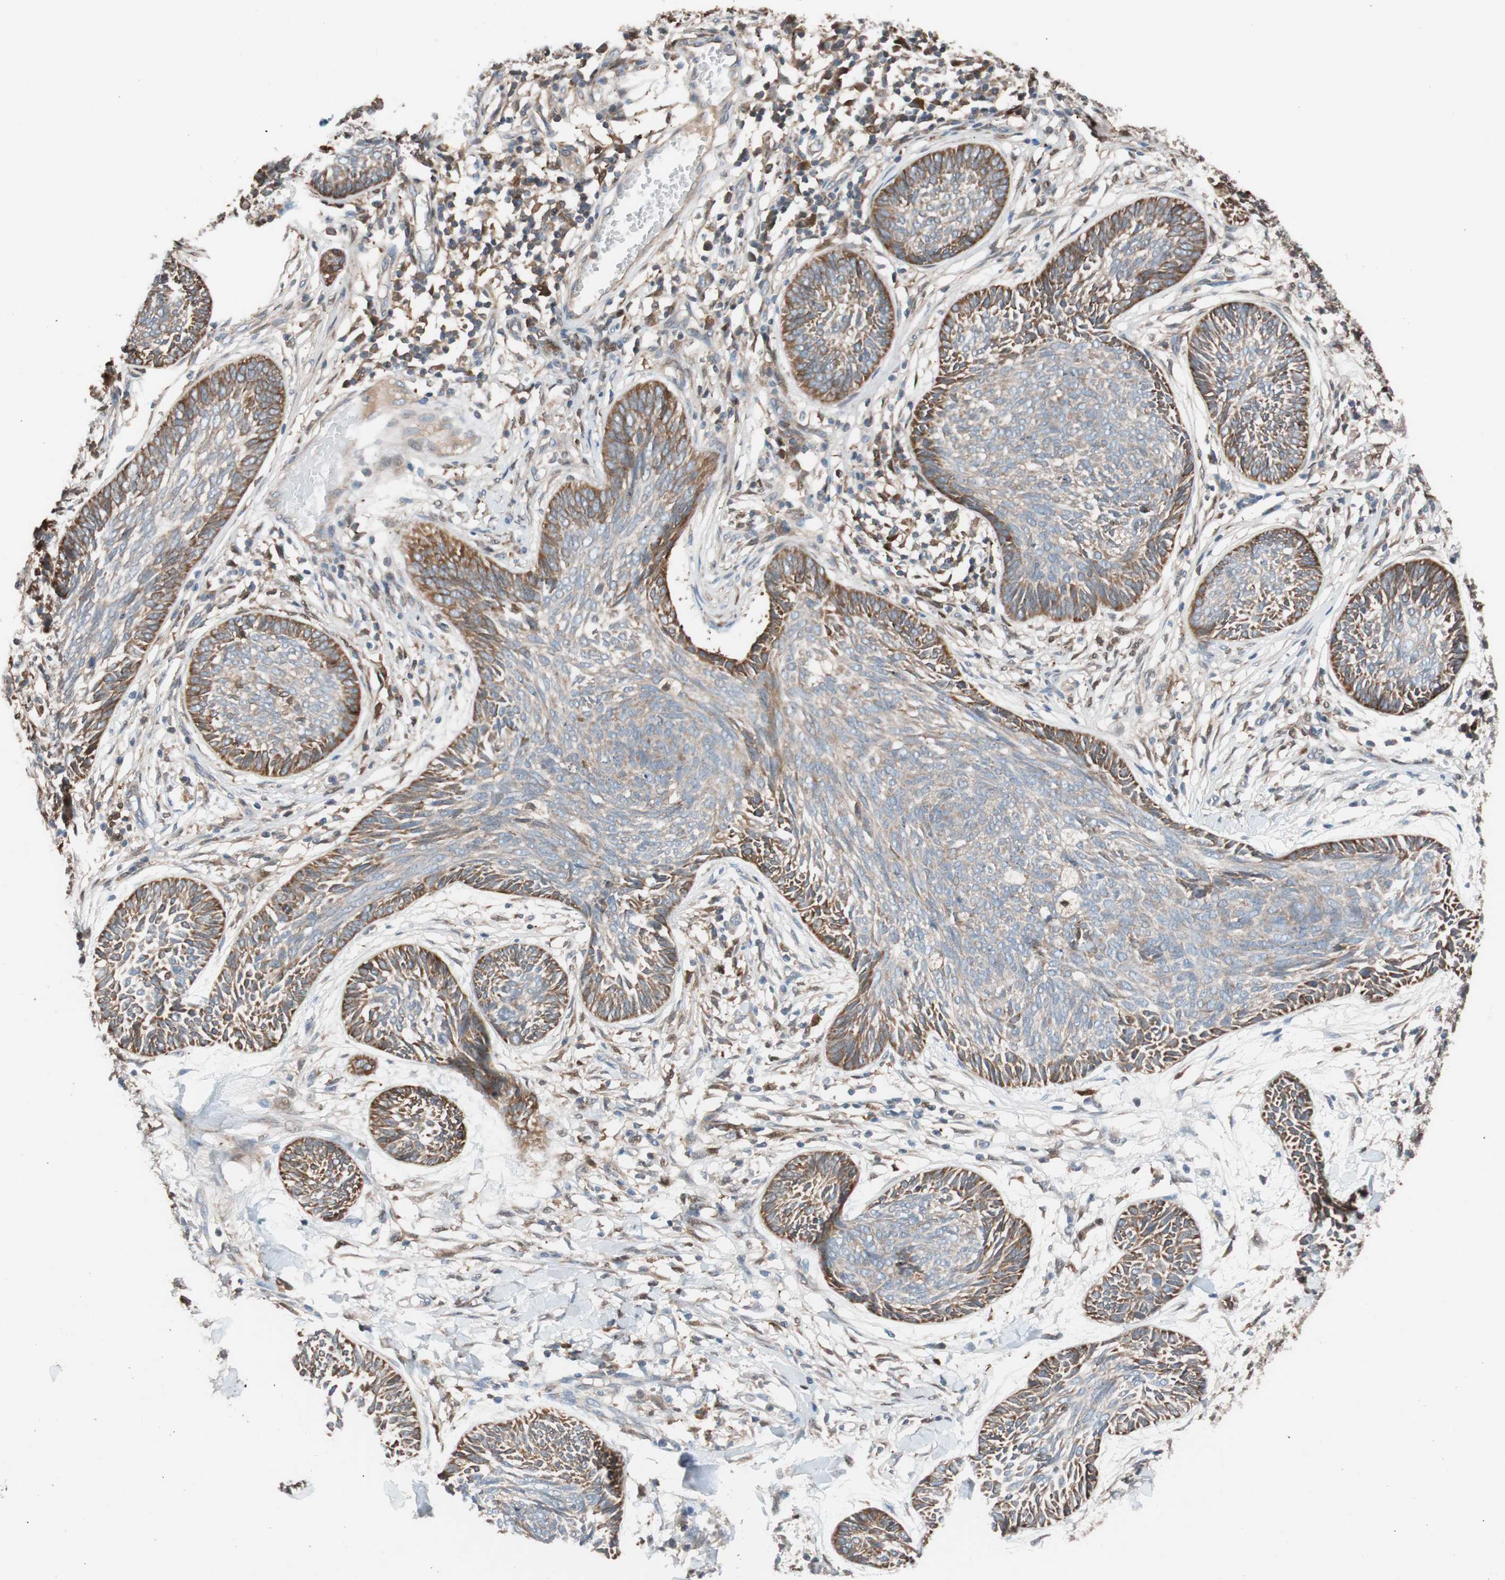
{"staining": {"intensity": "moderate", "quantity": ">75%", "location": "cytoplasmic/membranous"}, "tissue": "skin cancer", "cell_type": "Tumor cells", "image_type": "cancer", "snomed": [{"axis": "morphology", "description": "Papilloma, NOS"}, {"axis": "morphology", "description": "Basal cell carcinoma"}, {"axis": "topography", "description": "Skin"}], "caption": "The photomicrograph displays immunohistochemical staining of skin cancer (papilloma). There is moderate cytoplasmic/membranous expression is present in about >75% of tumor cells.", "gene": "FAAH", "patient": {"sex": "male", "age": 87}}